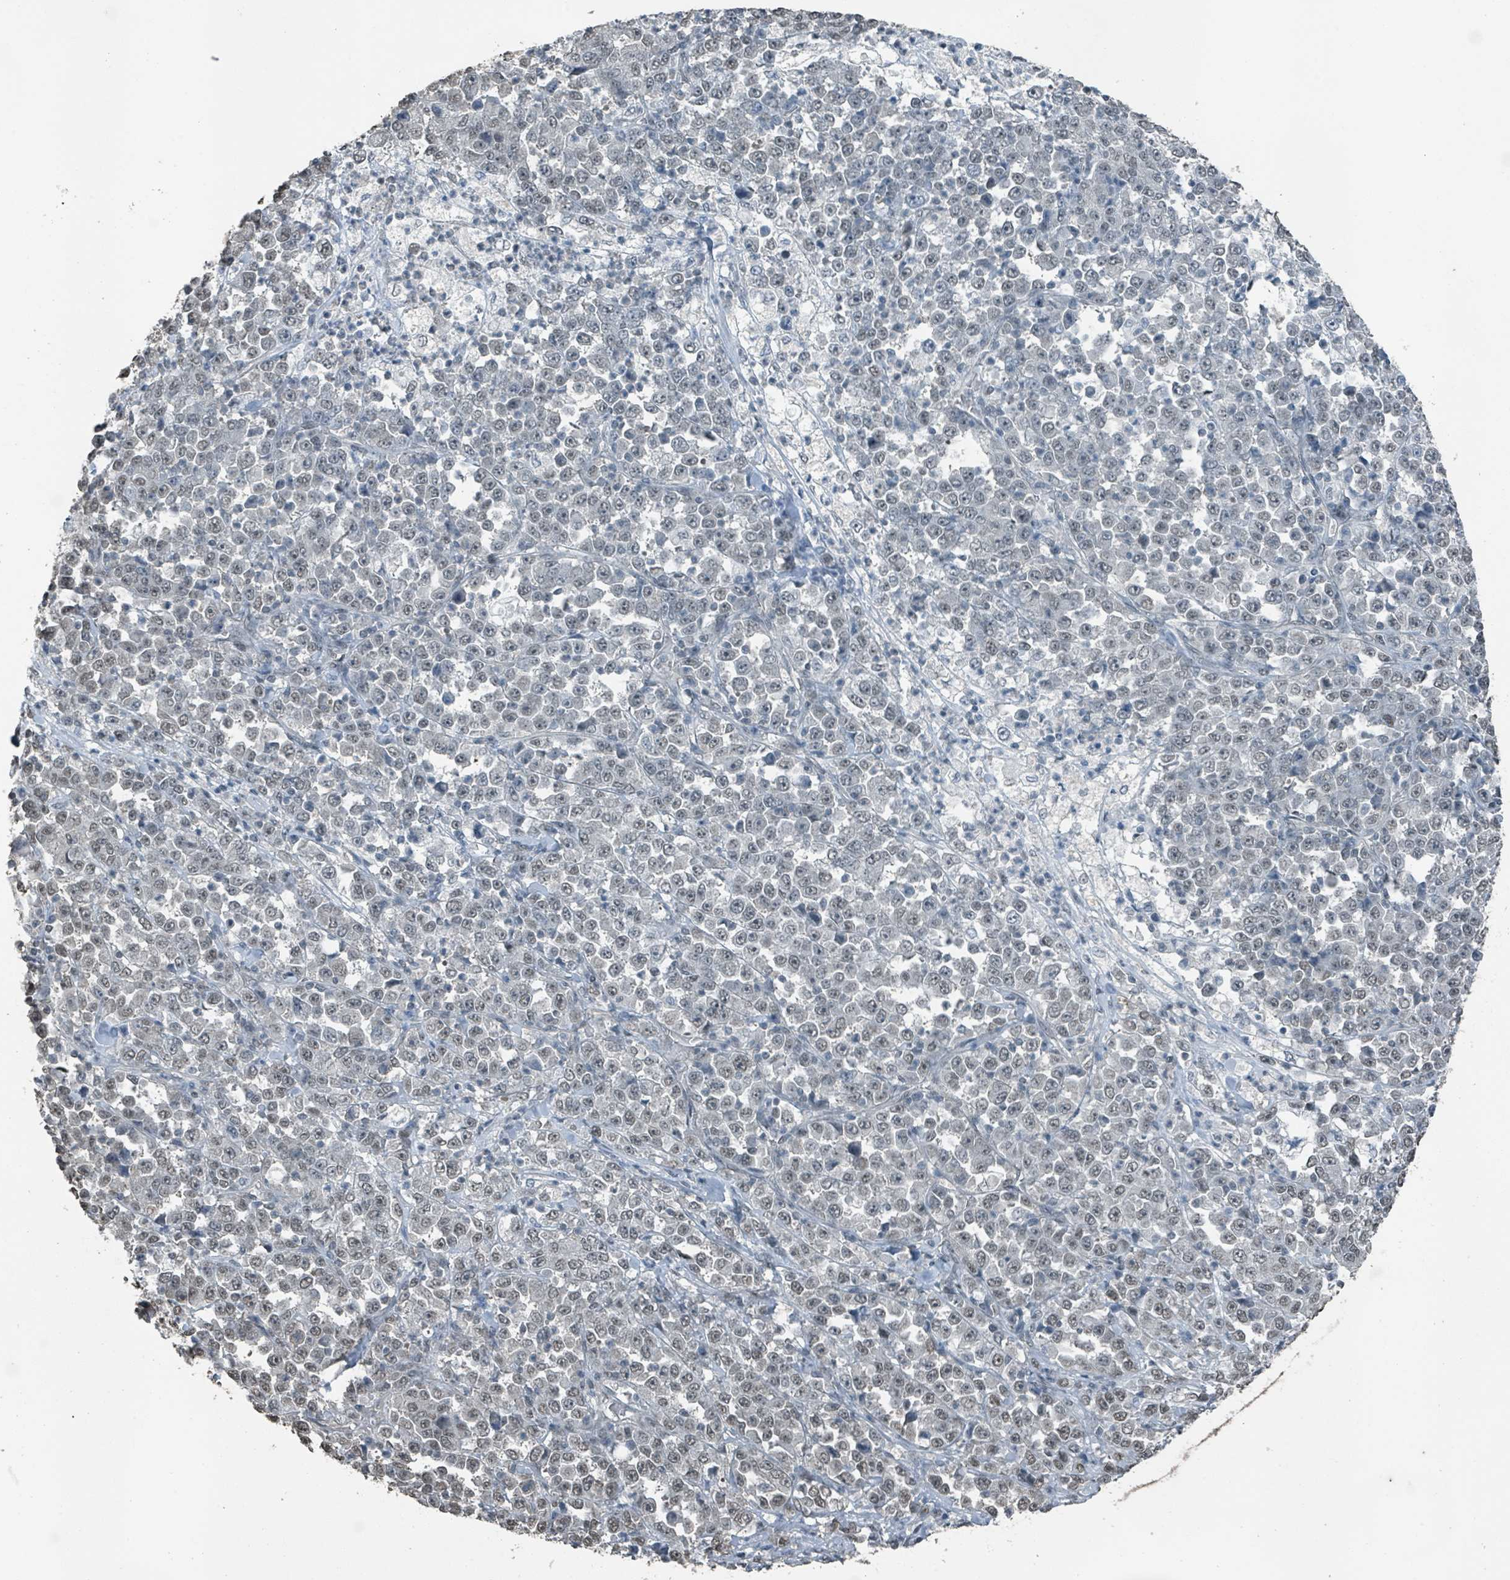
{"staining": {"intensity": "weak", "quantity": ">75%", "location": "nuclear"}, "tissue": "stomach cancer", "cell_type": "Tumor cells", "image_type": "cancer", "snomed": [{"axis": "morphology", "description": "Normal tissue, NOS"}, {"axis": "morphology", "description": "Adenocarcinoma, NOS"}, {"axis": "topography", "description": "Stomach, upper"}, {"axis": "topography", "description": "Stomach"}], "caption": "The image demonstrates staining of stomach cancer (adenocarcinoma), revealing weak nuclear protein staining (brown color) within tumor cells.", "gene": "PHIP", "patient": {"sex": "male", "age": 59}}